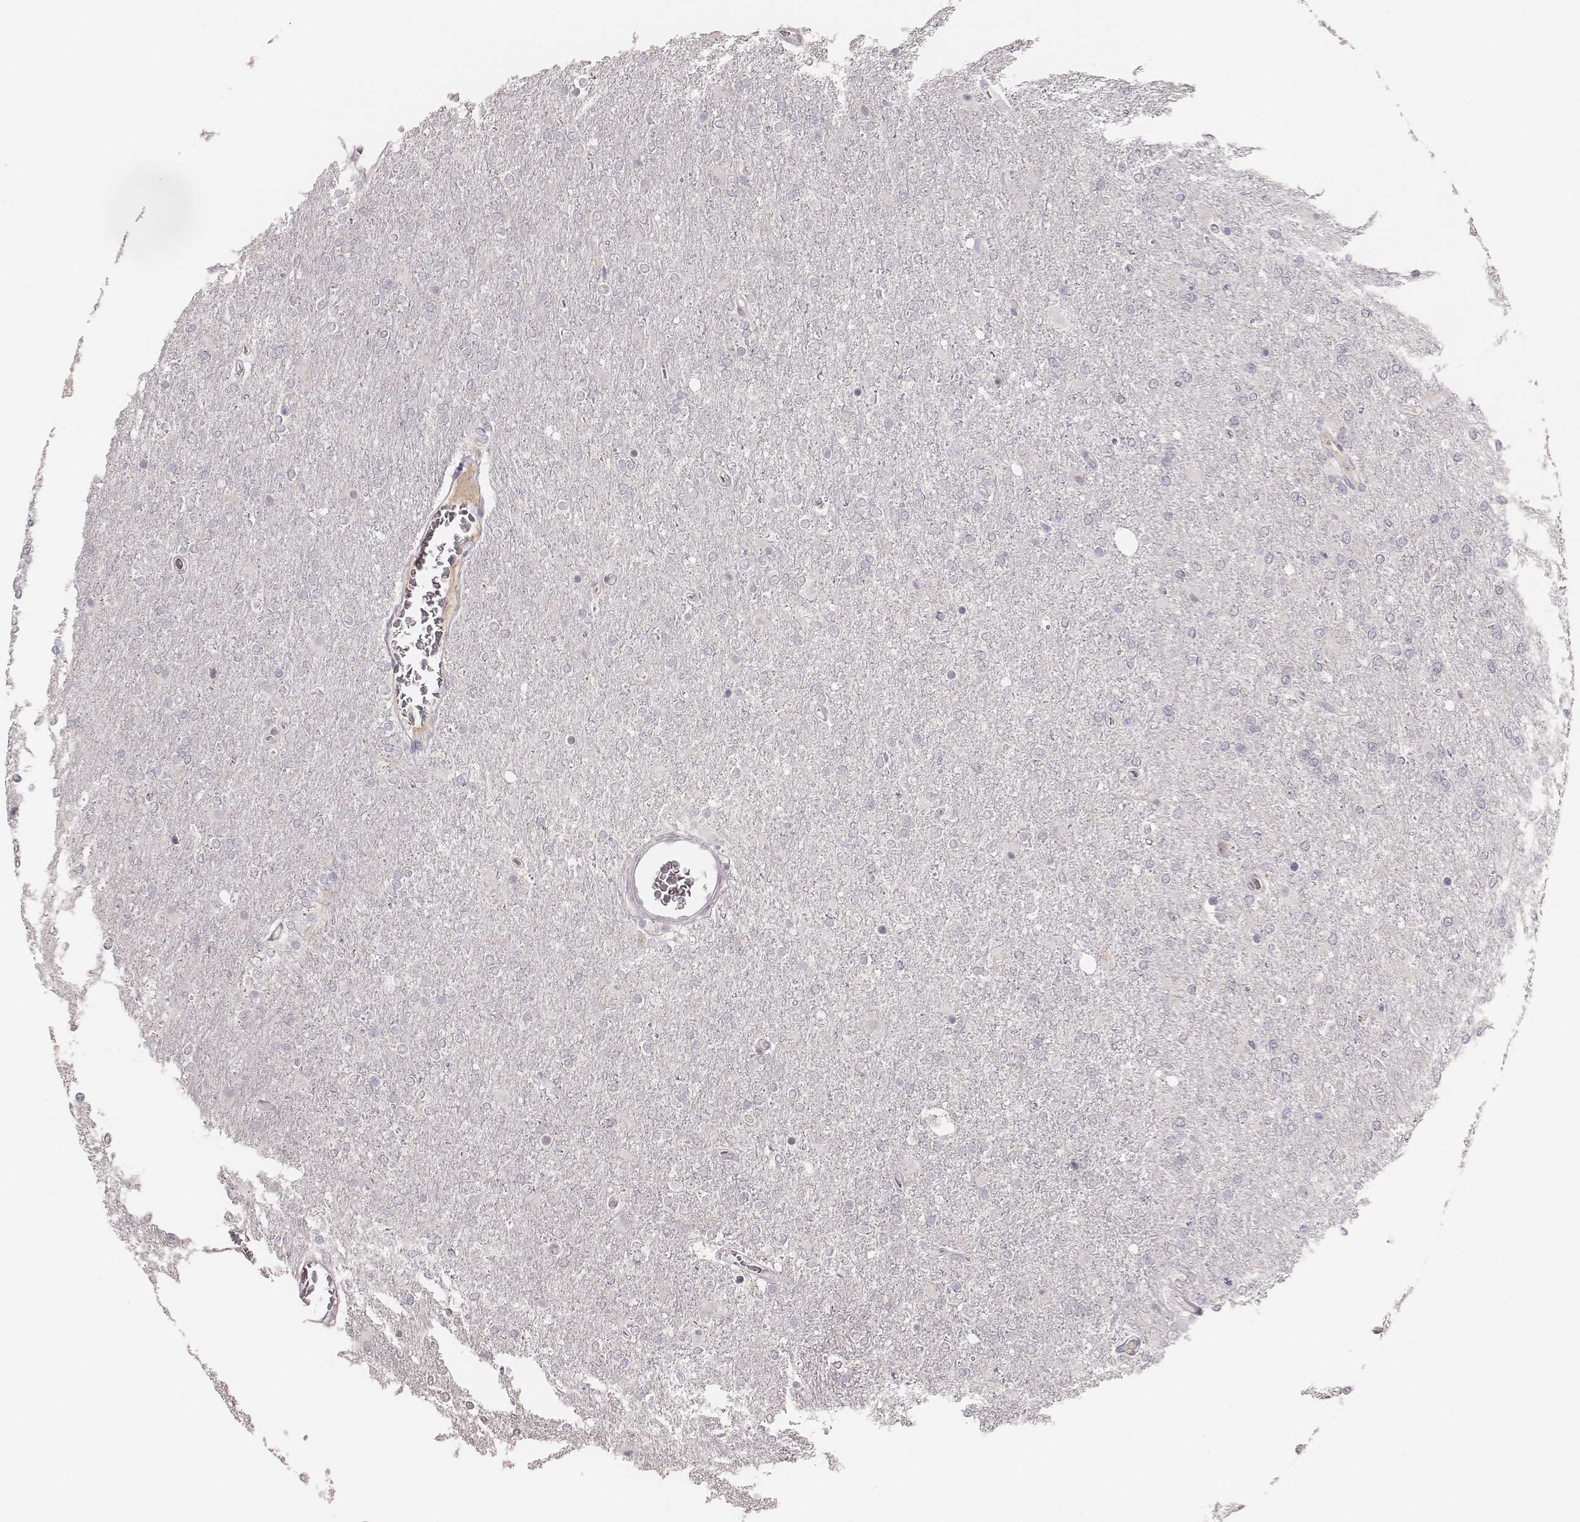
{"staining": {"intensity": "negative", "quantity": "none", "location": "none"}, "tissue": "glioma", "cell_type": "Tumor cells", "image_type": "cancer", "snomed": [{"axis": "morphology", "description": "Glioma, malignant, High grade"}, {"axis": "topography", "description": "Cerebral cortex"}], "caption": "IHC of malignant high-grade glioma shows no positivity in tumor cells. Nuclei are stained in blue.", "gene": "LY6K", "patient": {"sex": "male", "age": 70}}